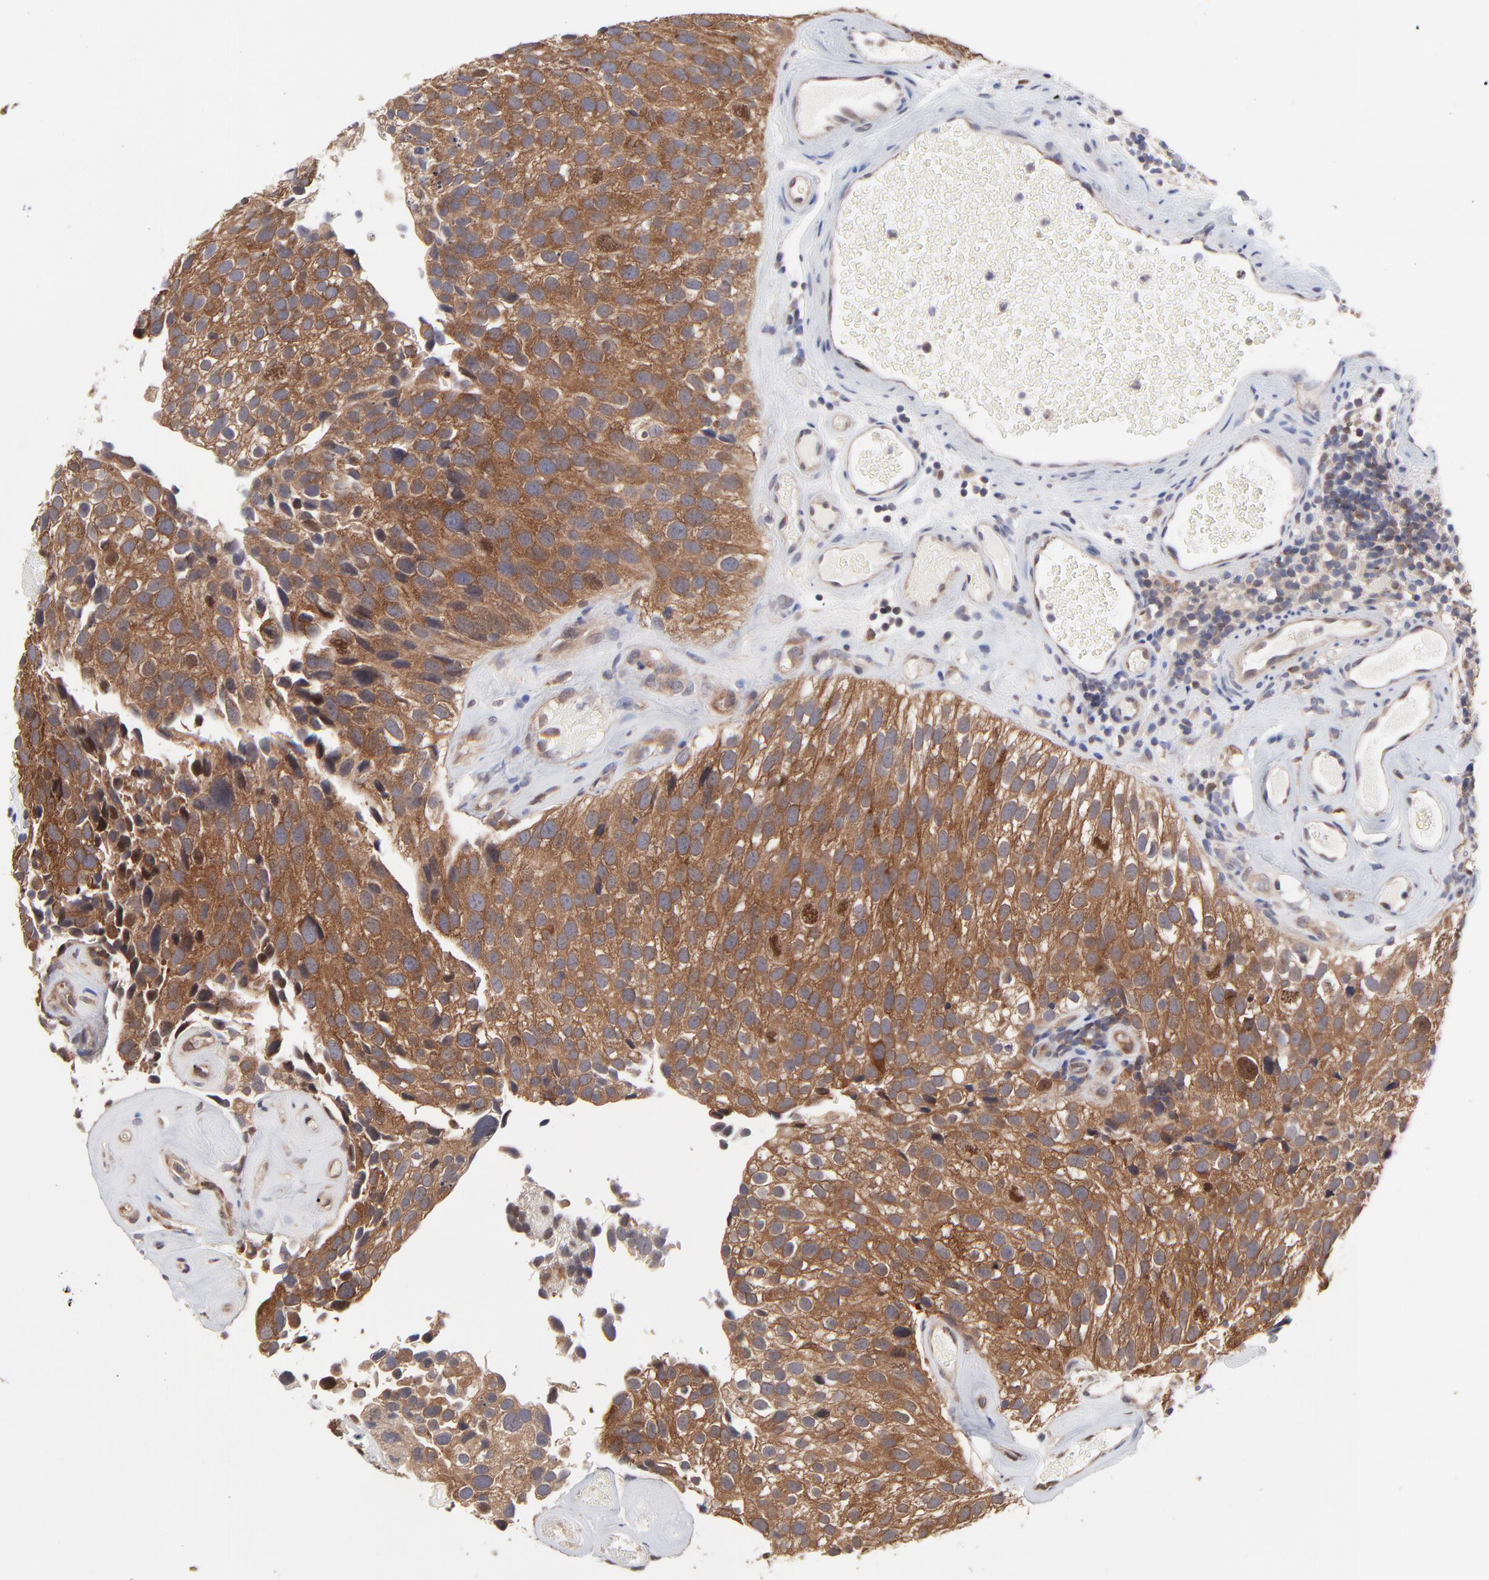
{"staining": {"intensity": "strong", "quantity": ">75%", "location": "cytoplasmic/membranous"}, "tissue": "urothelial cancer", "cell_type": "Tumor cells", "image_type": "cancer", "snomed": [{"axis": "morphology", "description": "Urothelial carcinoma, High grade"}, {"axis": "topography", "description": "Urinary bladder"}], "caption": "This is an image of immunohistochemistry staining of urothelial cancer, which shows strong staining in the cytoplasmic/membranous of tumor cells.", "gene": "GART", "patient": {"sex": "male", "age": 72}}